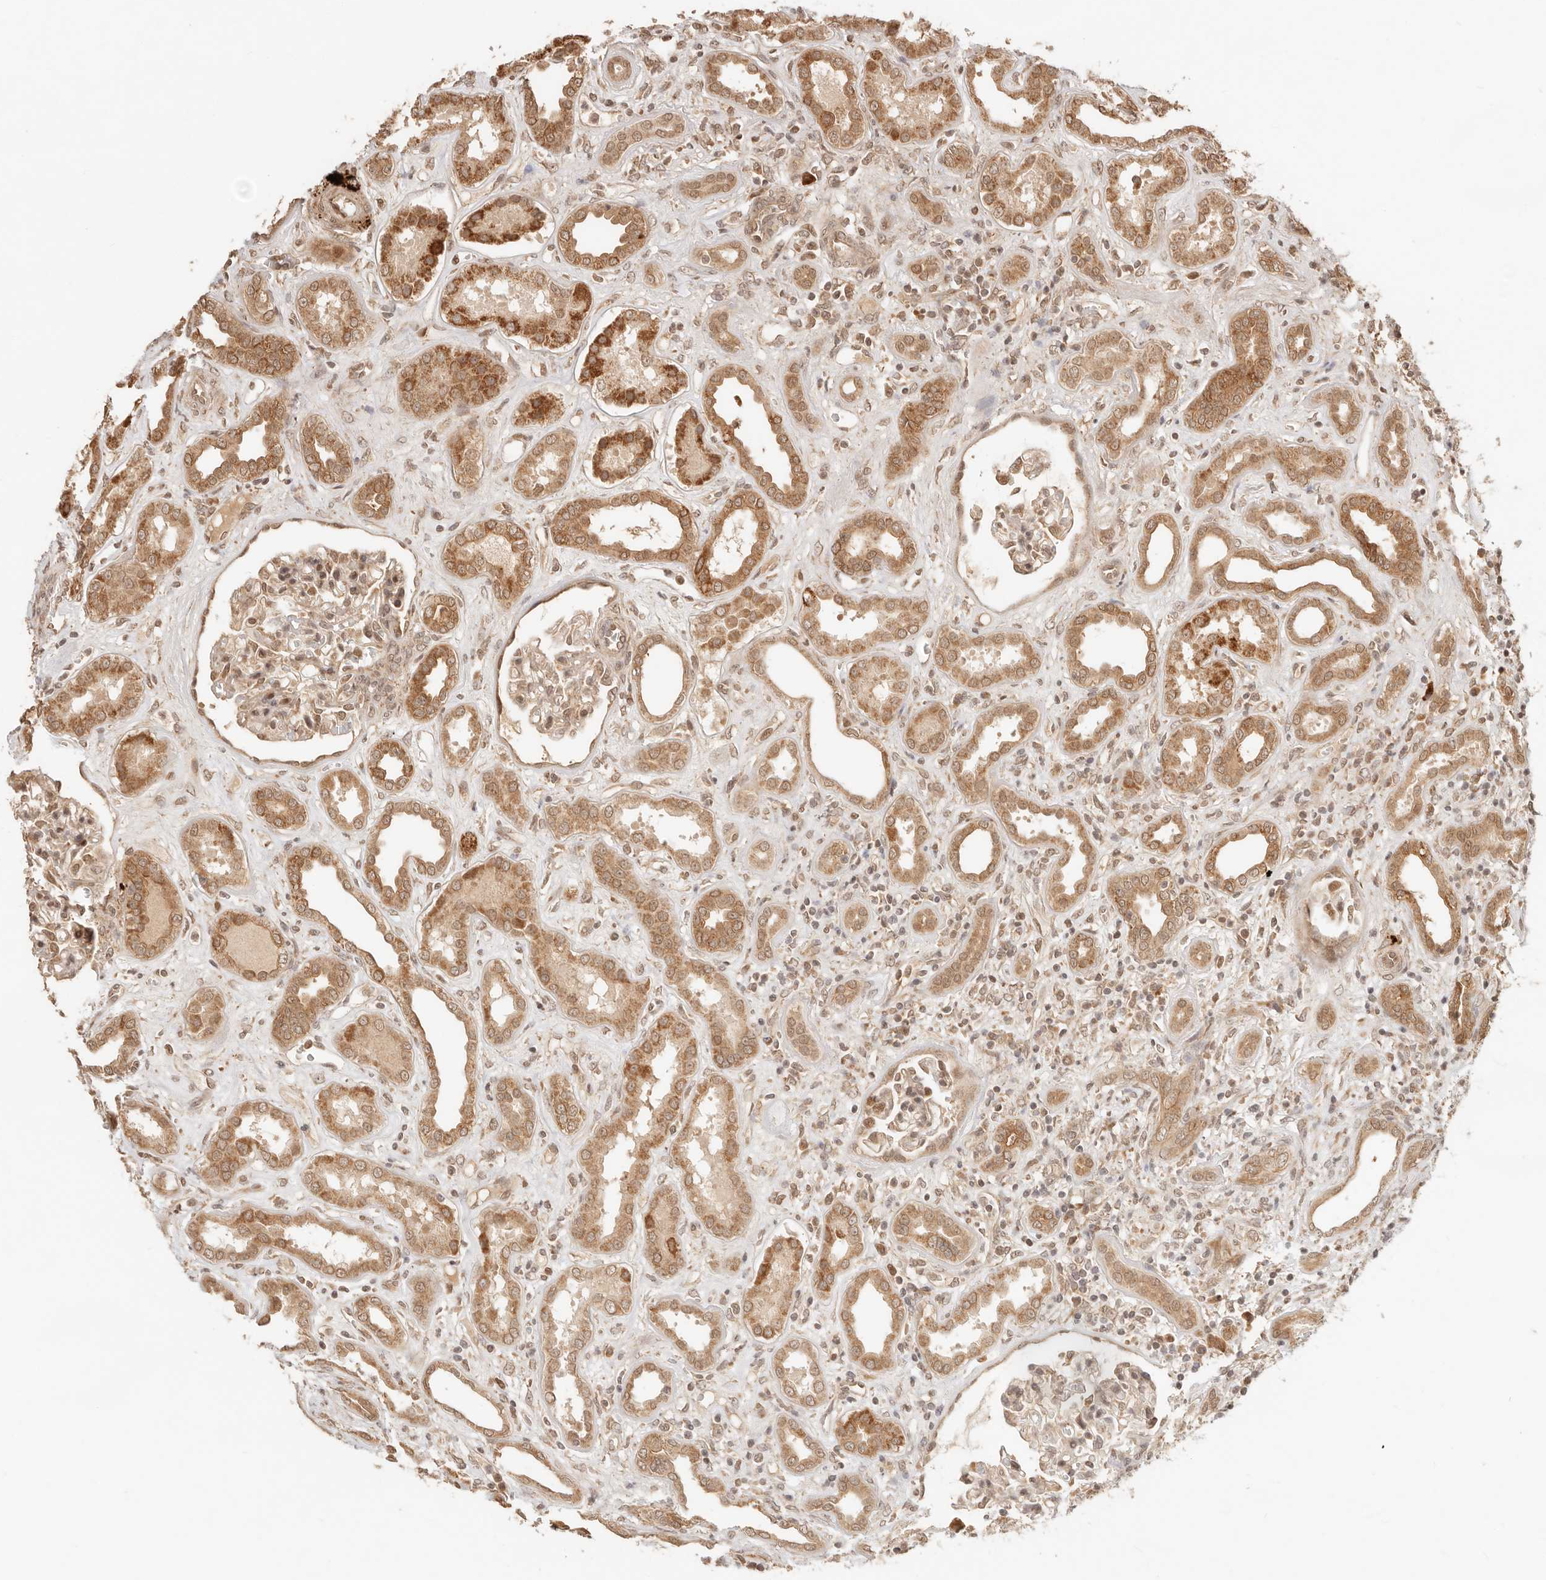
{"staining": {"intensity": "moderate", "quantity": "<25%", "location": "nuclear"}, "tissue": "kidney", "cell_type": "Cells in glomeruli", "image_type": "normal", "snomed": [{"axis": "morphology", "description": "Normal tissue, NOS"}, {"axis": "topography", "description": "Kidney"}], "caption": "Protein staining exhibits moderate nuclear staining in approximately <25% of cells in glomeruli in normal kidney. (Stains: DAB in brown, nuclei in blue, Microscopy: brightfield microscopy at high magnification).", "gene": "BAALC", "patient": {"sex": "male", "age": 59}}